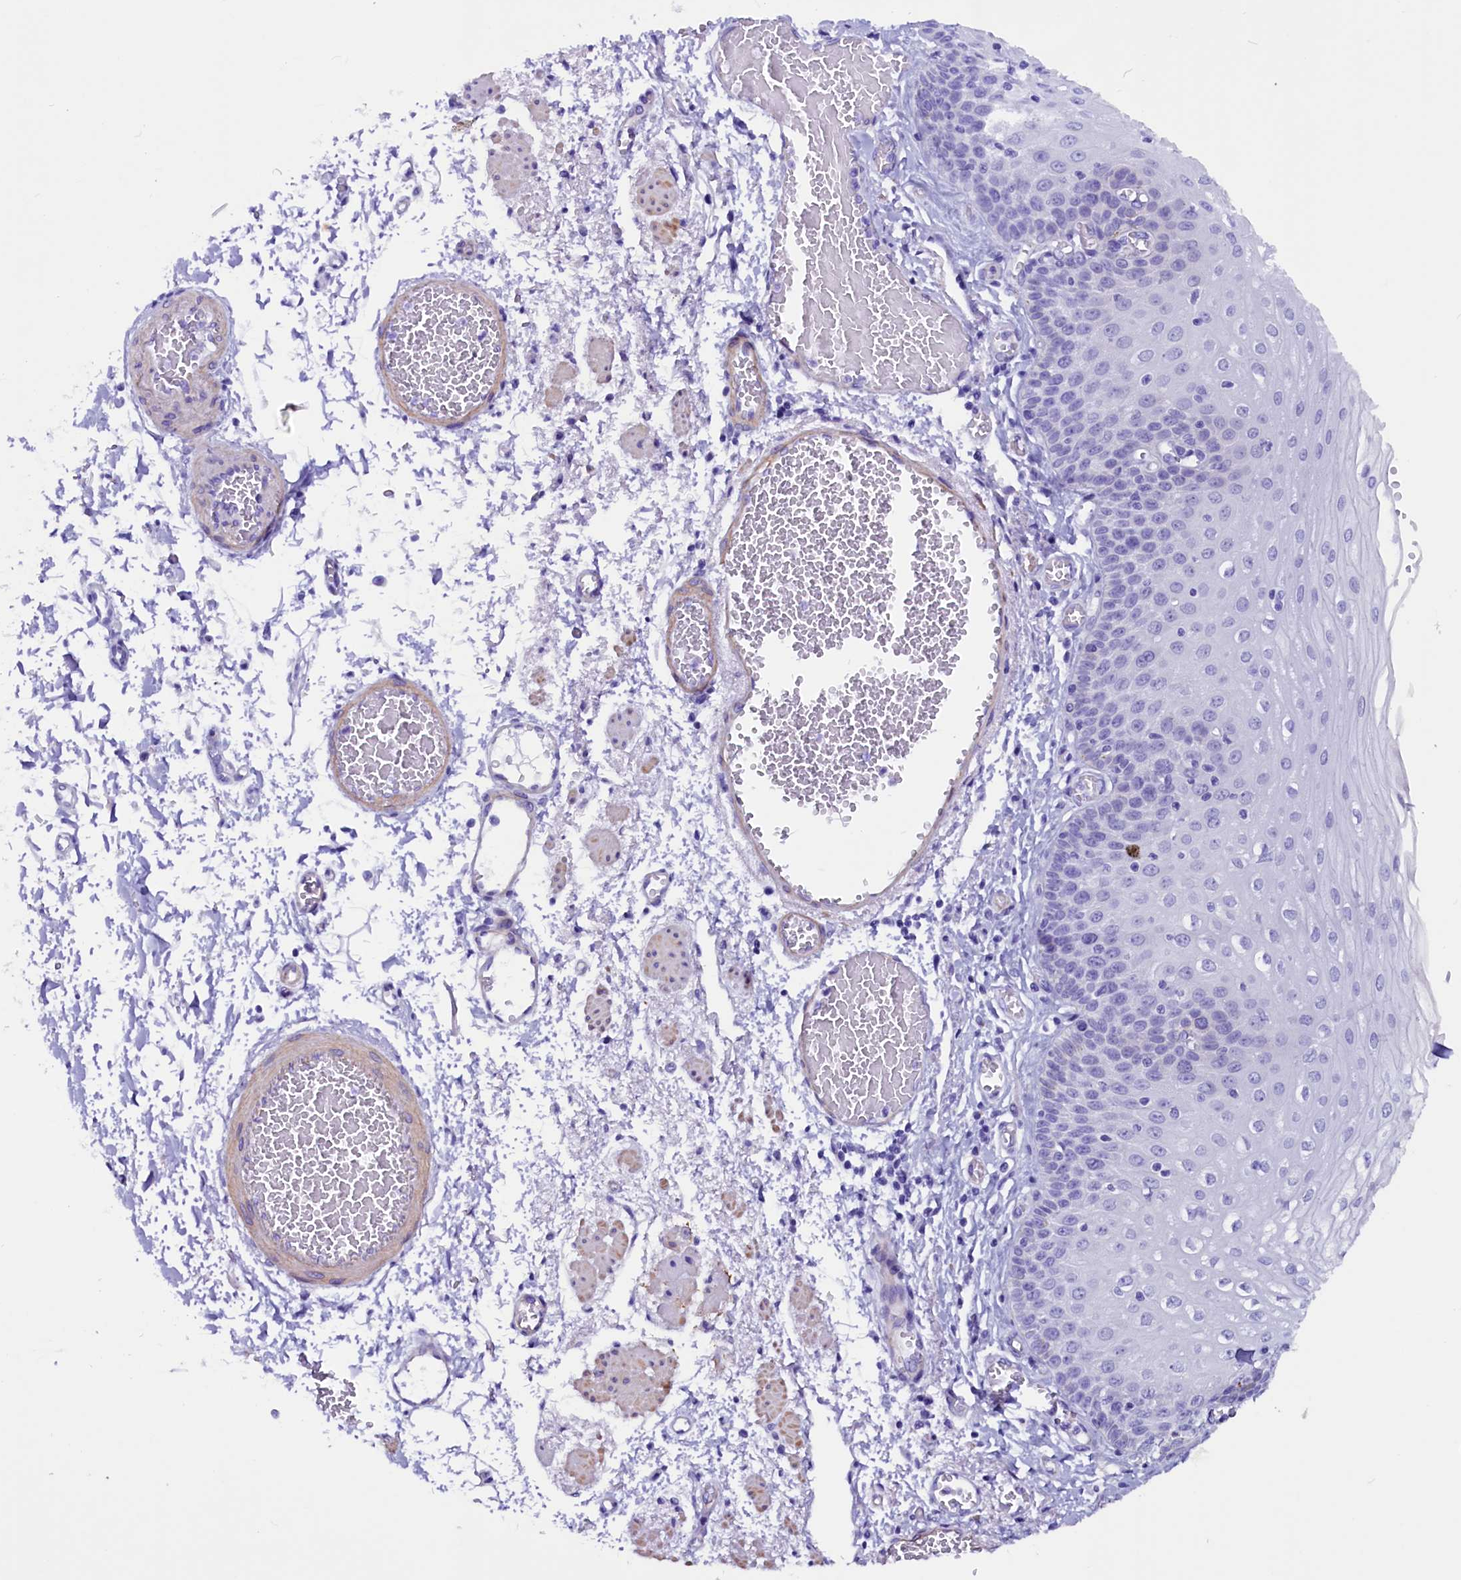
{"staining": {"intensity": "negative", "quantity": "none", "location": "none"}, "tissue": "esophagus", "cell_type": "Squamous epithelial cells", "image_type": "normal", "snomed": [{"axis": "morphology", "description": "Normal tissue, NOS"}, {"axis": "topography", "description": "Esophagus"}], "caption": "IHC histopathology image of normal esophagus: human esophagus stained with DAB demonstrates no significant protein positivity in squamous epithelial cells.", "gene": "ZNF749", "patient": {"sex": "male", "age": 81}}